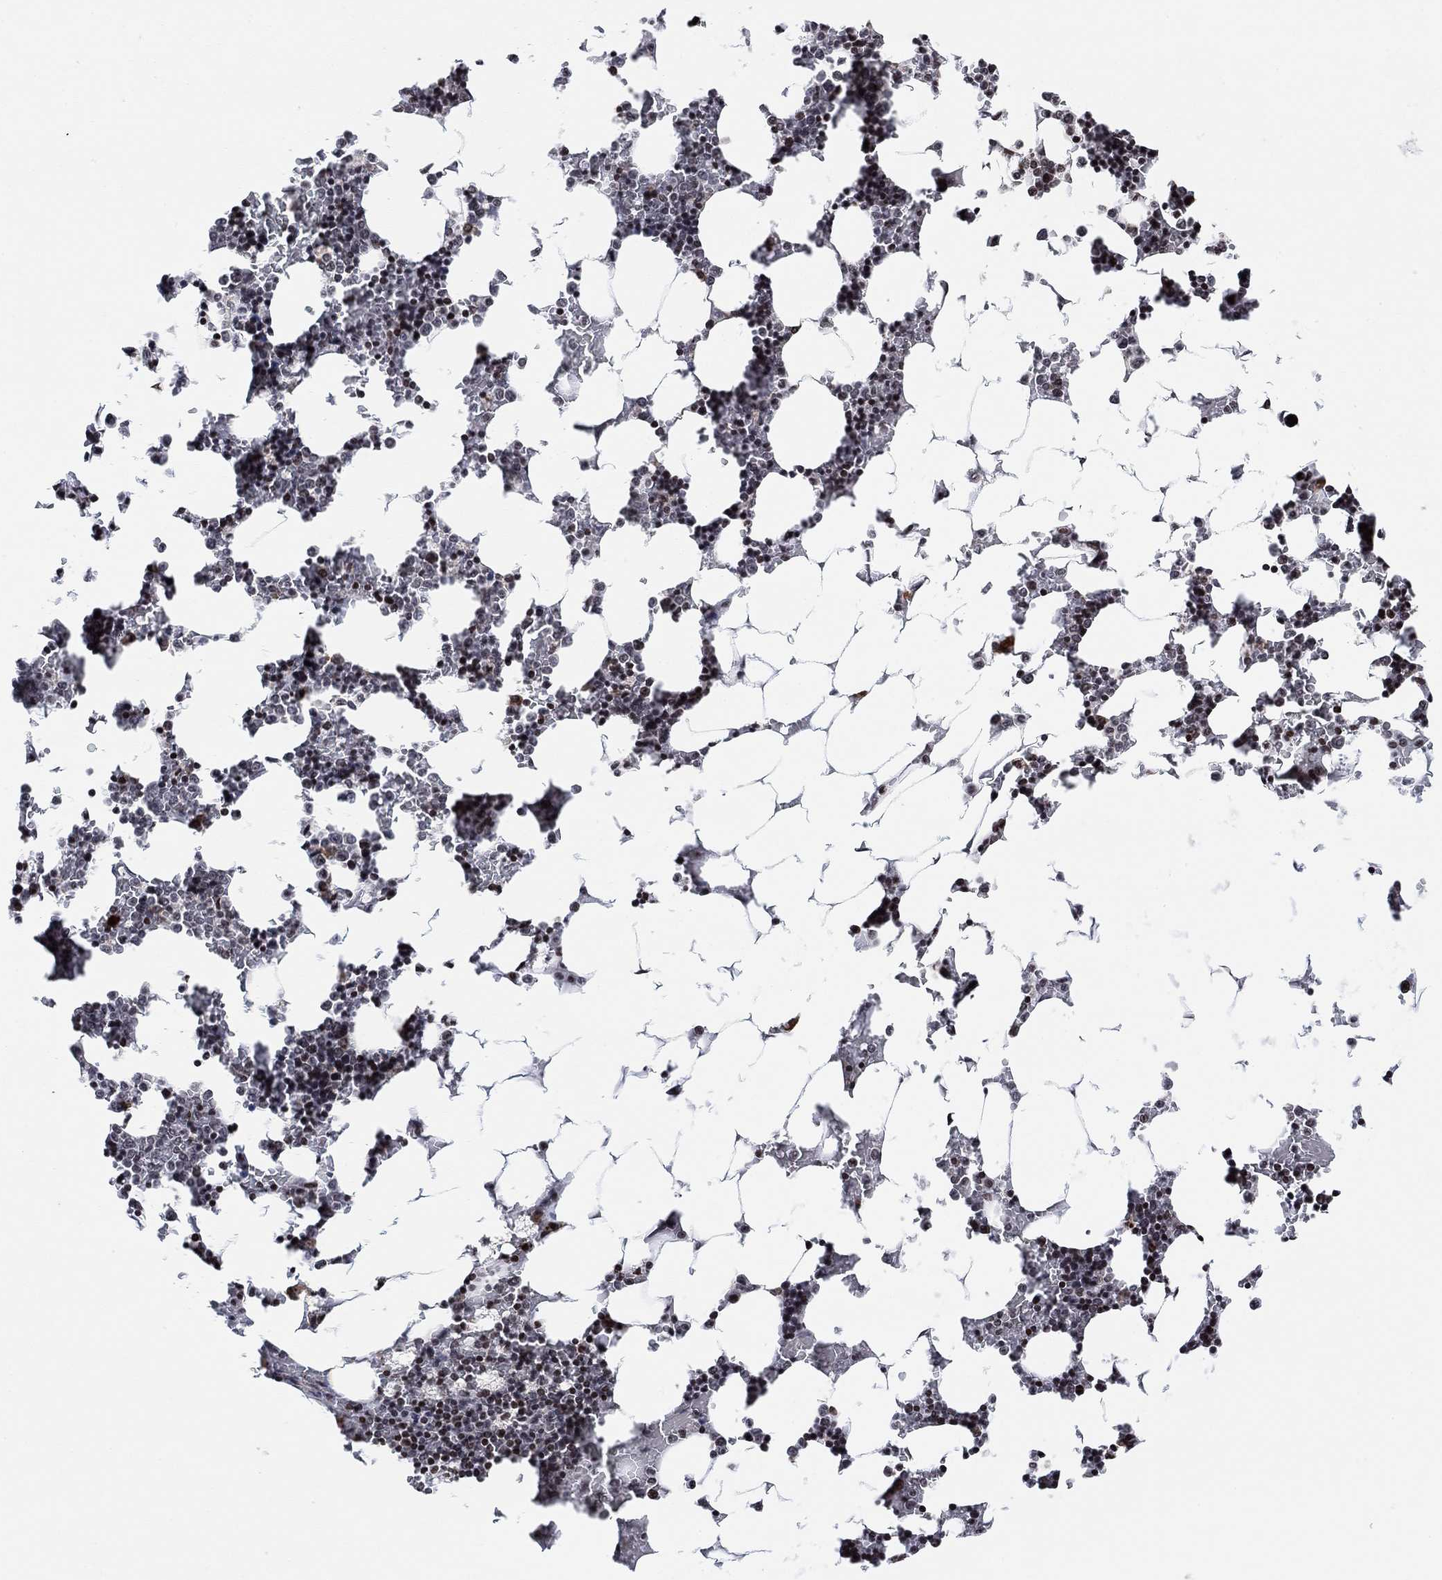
{"staining": {"intensity": "moderate", "quantity": "<25%", "location": "nuclear"}, "tissue": "bone marrow", "cell_type": "Hematopoietic cells", "image_type": "normal", "snomed": [{"axis": "morphology", "description": "Normal tissue, NOS"}, {"axis": "topography", "description": "Bone marrow"}], "caption": "IHC of unremarkable human bone marrow reveals low levels of moderate nuclear staining in approximately <25% of hematopoietic cells.", "gene": "ABHD14A", "patient": {"sex": "male", "age": 51}}